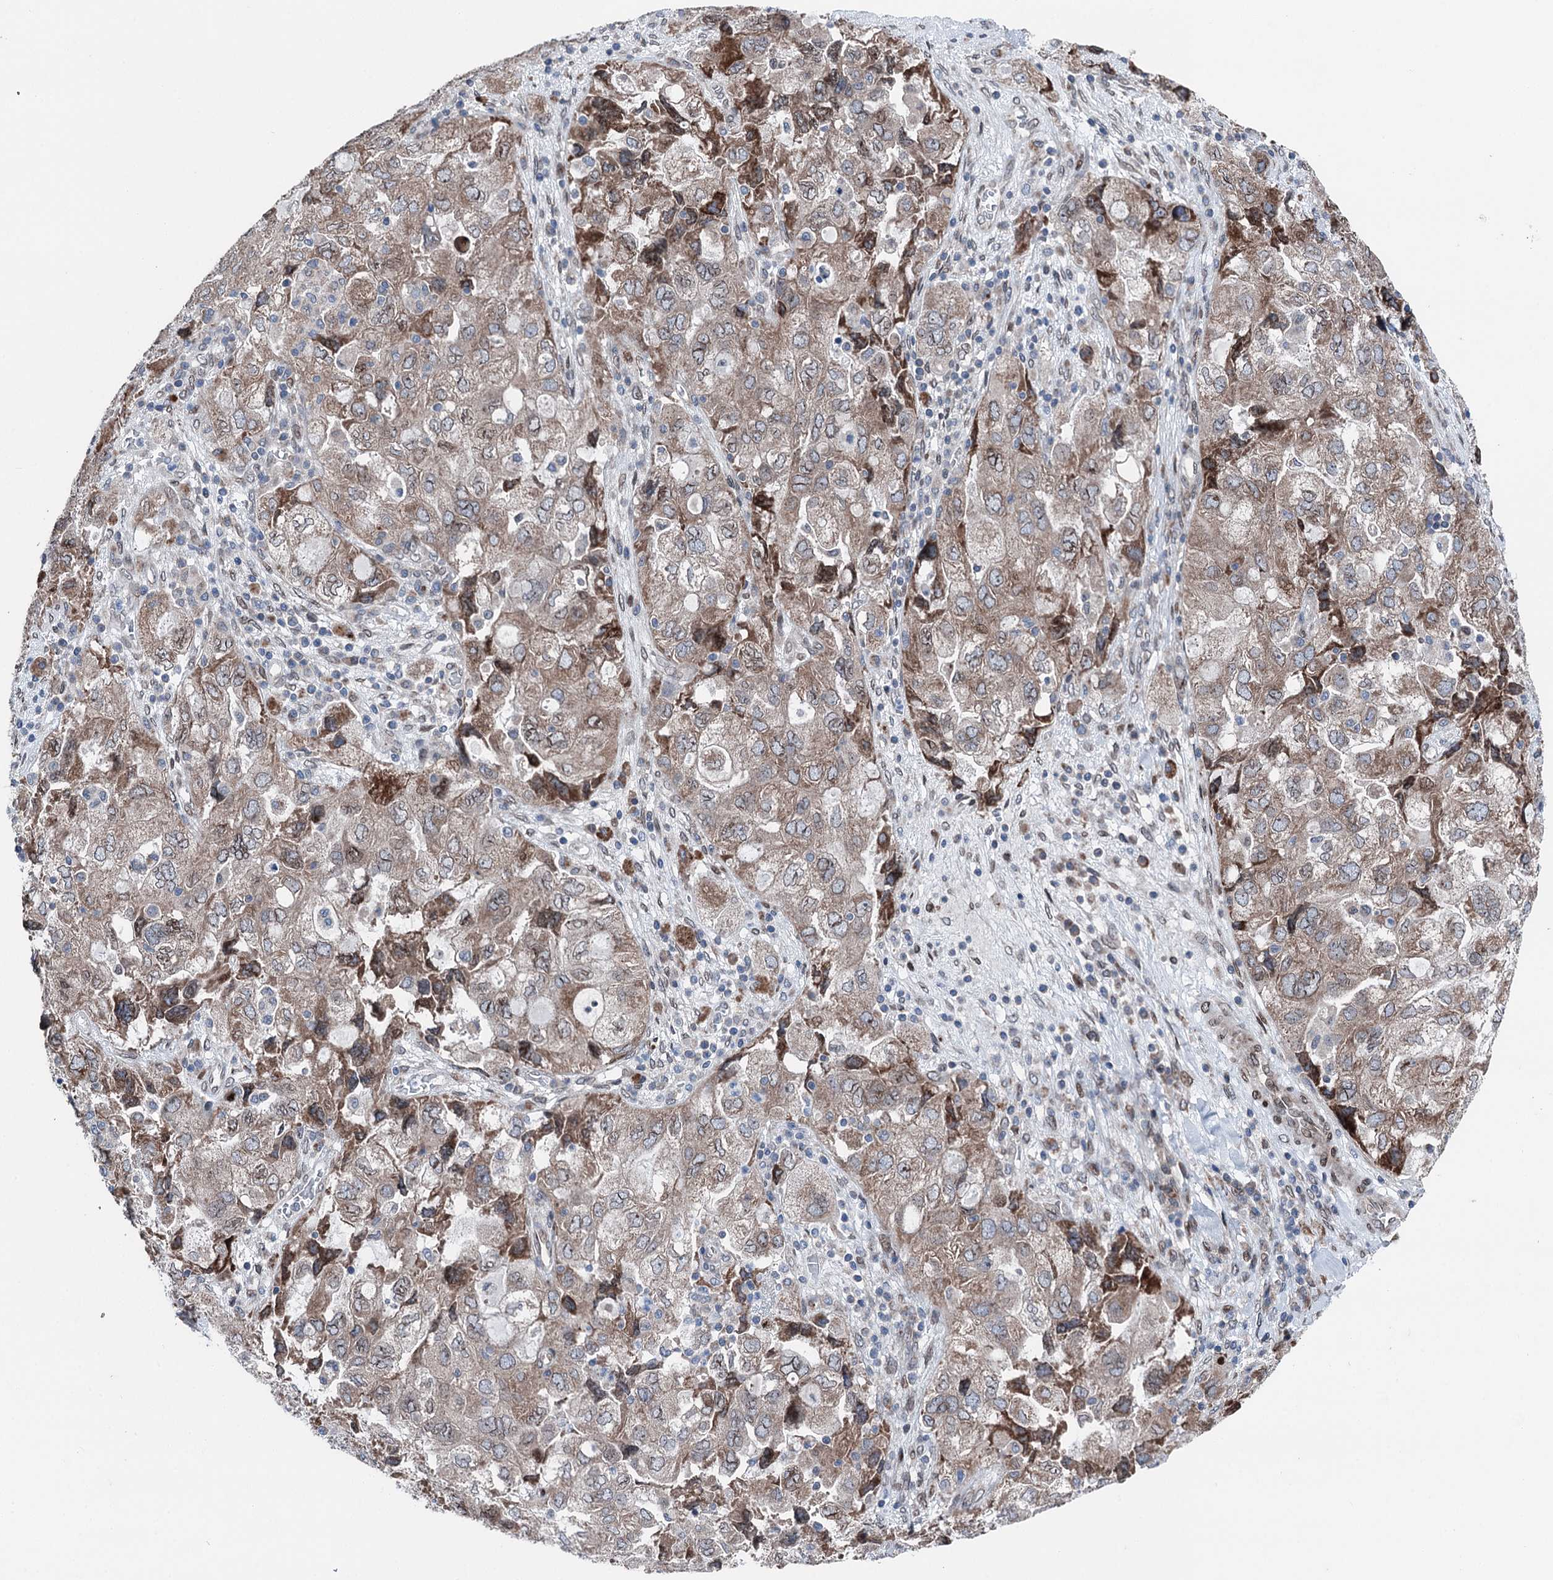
{"staining": {"intensity": "weak", "quantity": ">75%", "location": "cytoplasmic/membranous"}, "tissue": "ovarian cancer", "cell_type": "Tumor cells", "image_type": "cancer", "snomed": [{"axis": "morphology", "description": "Carcinoma, NOS"}, {"axis": "morphology", "description": "Cystadenocarcinoma, serous, NOS"}, {"axis": "topography", "description": "Ovary"}], "caption": "Immunohistochemistry (IHC) (DAB (3,3'-diaminobenzidine)) staining of ovarian cancer reveals weak cytoplasmic/membranous protein staining in approximately >75% of tumor cells.", "gene": "MRPL14", "patient": {"sex": "female", "age": 69}}